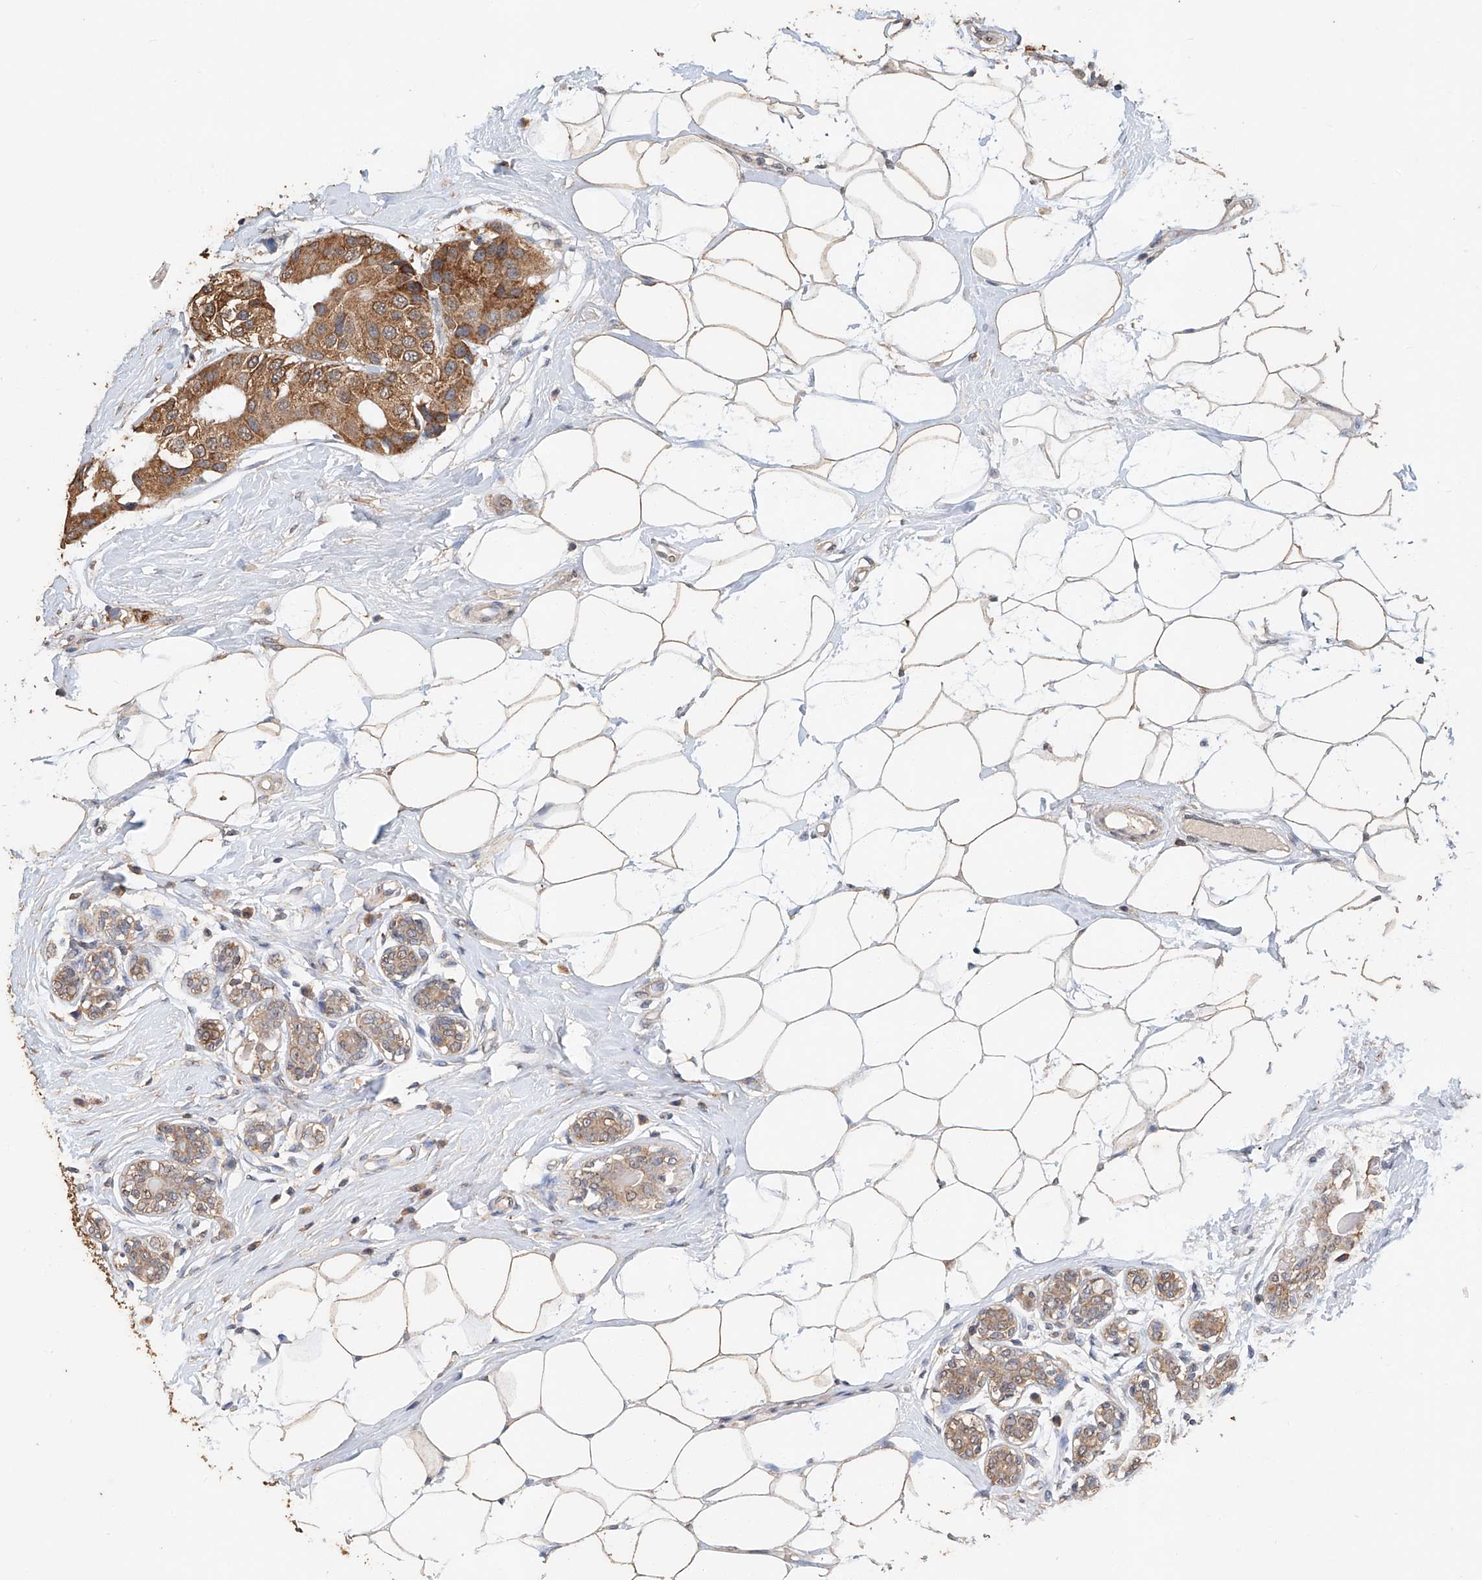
{"staining": {"intensity": "moderate", "quantity": ">75%", "location": "cytoplasmic/membranous"}, "tissue": "breast cancer", "cell_type": "Tumor cells", "image_type": "cancer", "snomed": [{"axis": "morphology", "description": "Normal tissue, NOS"}, {"axis": "morphology", "description": "Duct carcinoma"}, {"axis": "topography", "description": "Breast"}], "caption": "Moderate cytoplasmic/membranous staining is present in approximately >75% of tumor cells in breast infiltrating ductal carcinoma. Nuclei are stained in blue.", "gene": "CERS4", "patient": {"sex": "female", "age": 39}}